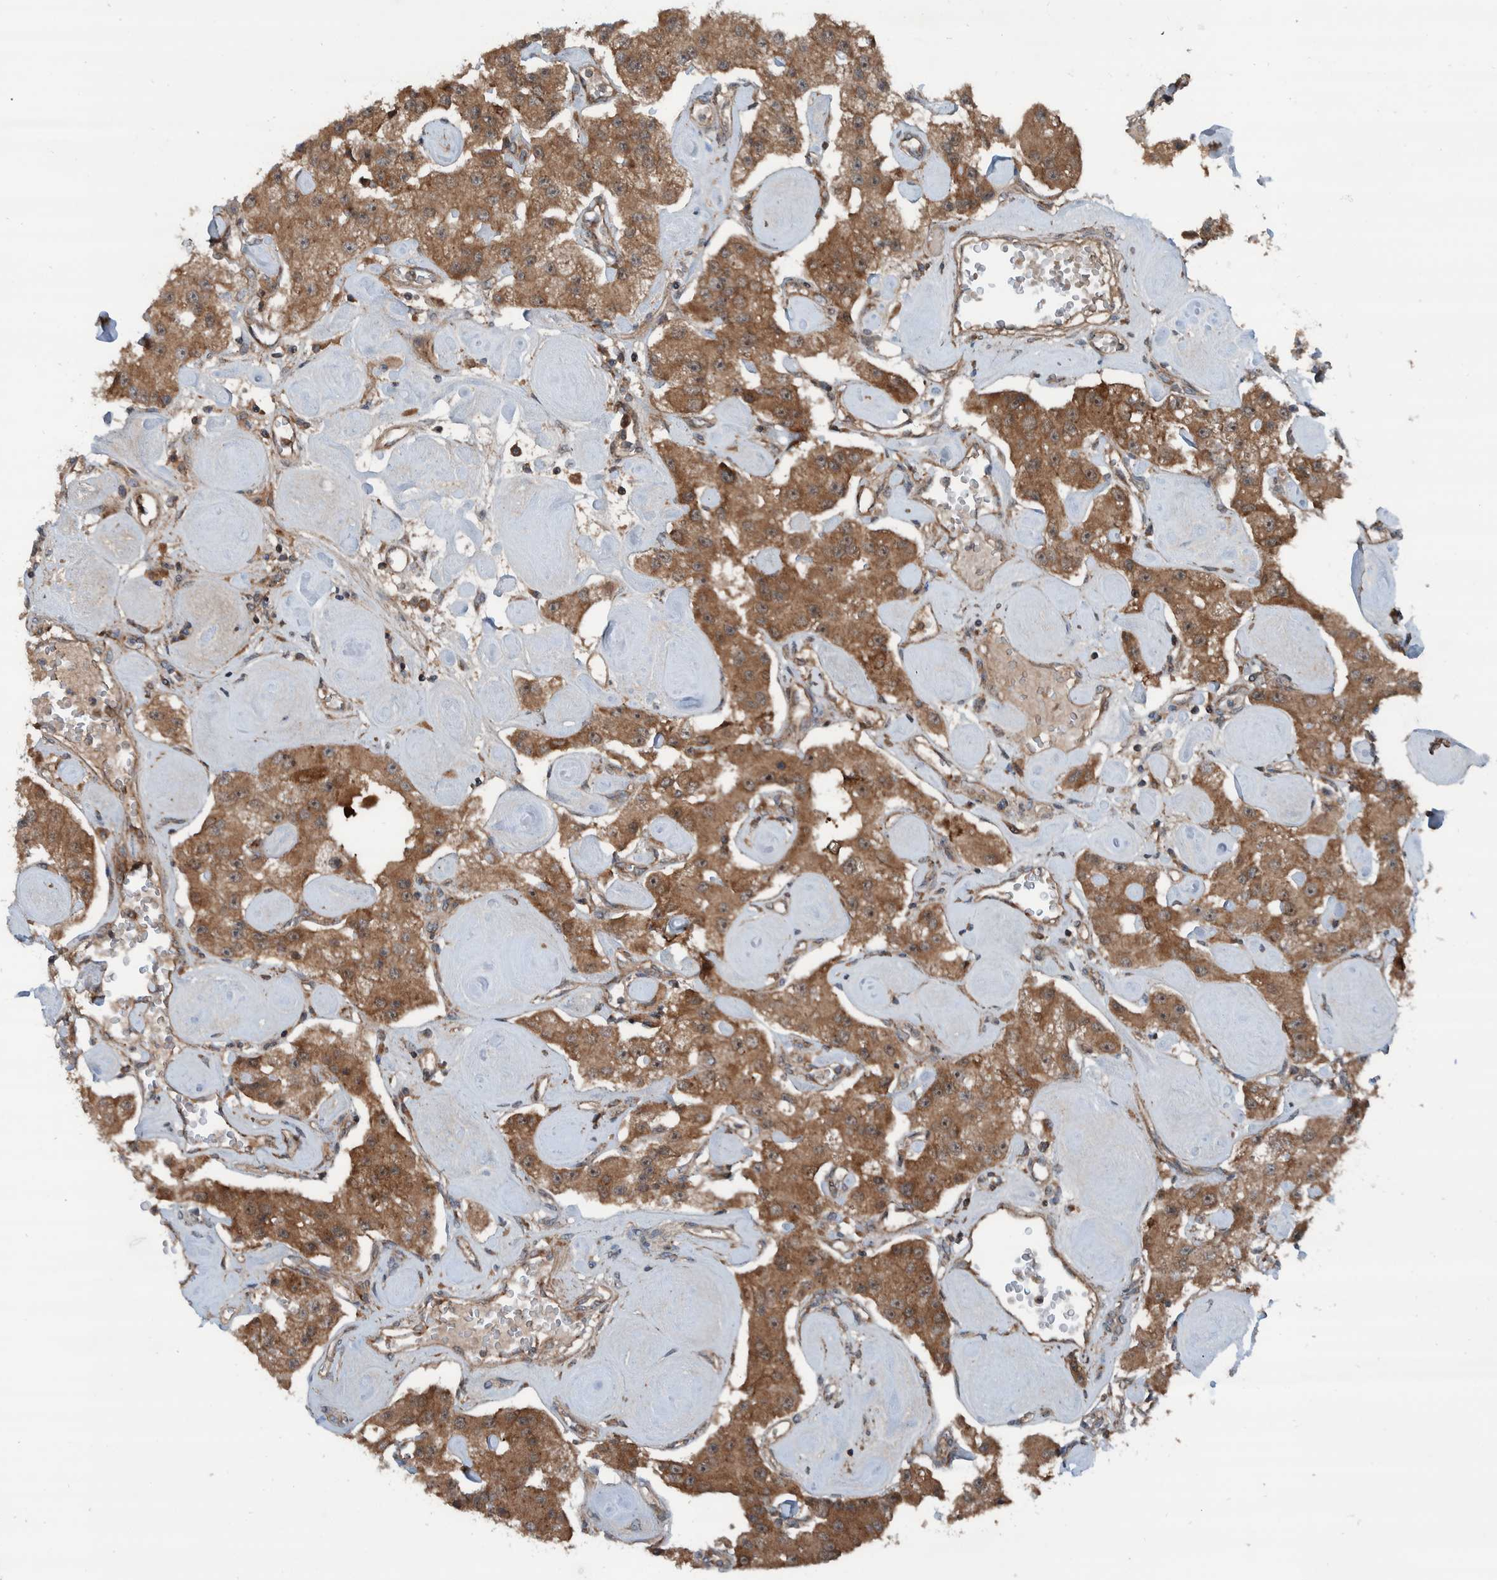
{"staining": {"intensity": "moderate", "quantity": ">75%", "location": "cytoplasmic/membranous"}, "tissue": "carcinoid", "cell_type": "Tumor cells", "image_type": "cancer", "snomed": [{"axis": "morphology", "description": "Carcinoid, malignant, NOS"}, {"axis": "topography", "description": "Pancreas"}], "caption": "The photomicrograph shows staining of malignant carcinoid, revealing moderate cytoplasmic/membranous protein positivity (brown color) within tumor cells. (DAB = brown stain, brightfield microscopy at high magnification).", "gene": "CUEDC1", "patient": {"sex": "male", "age": 41}}